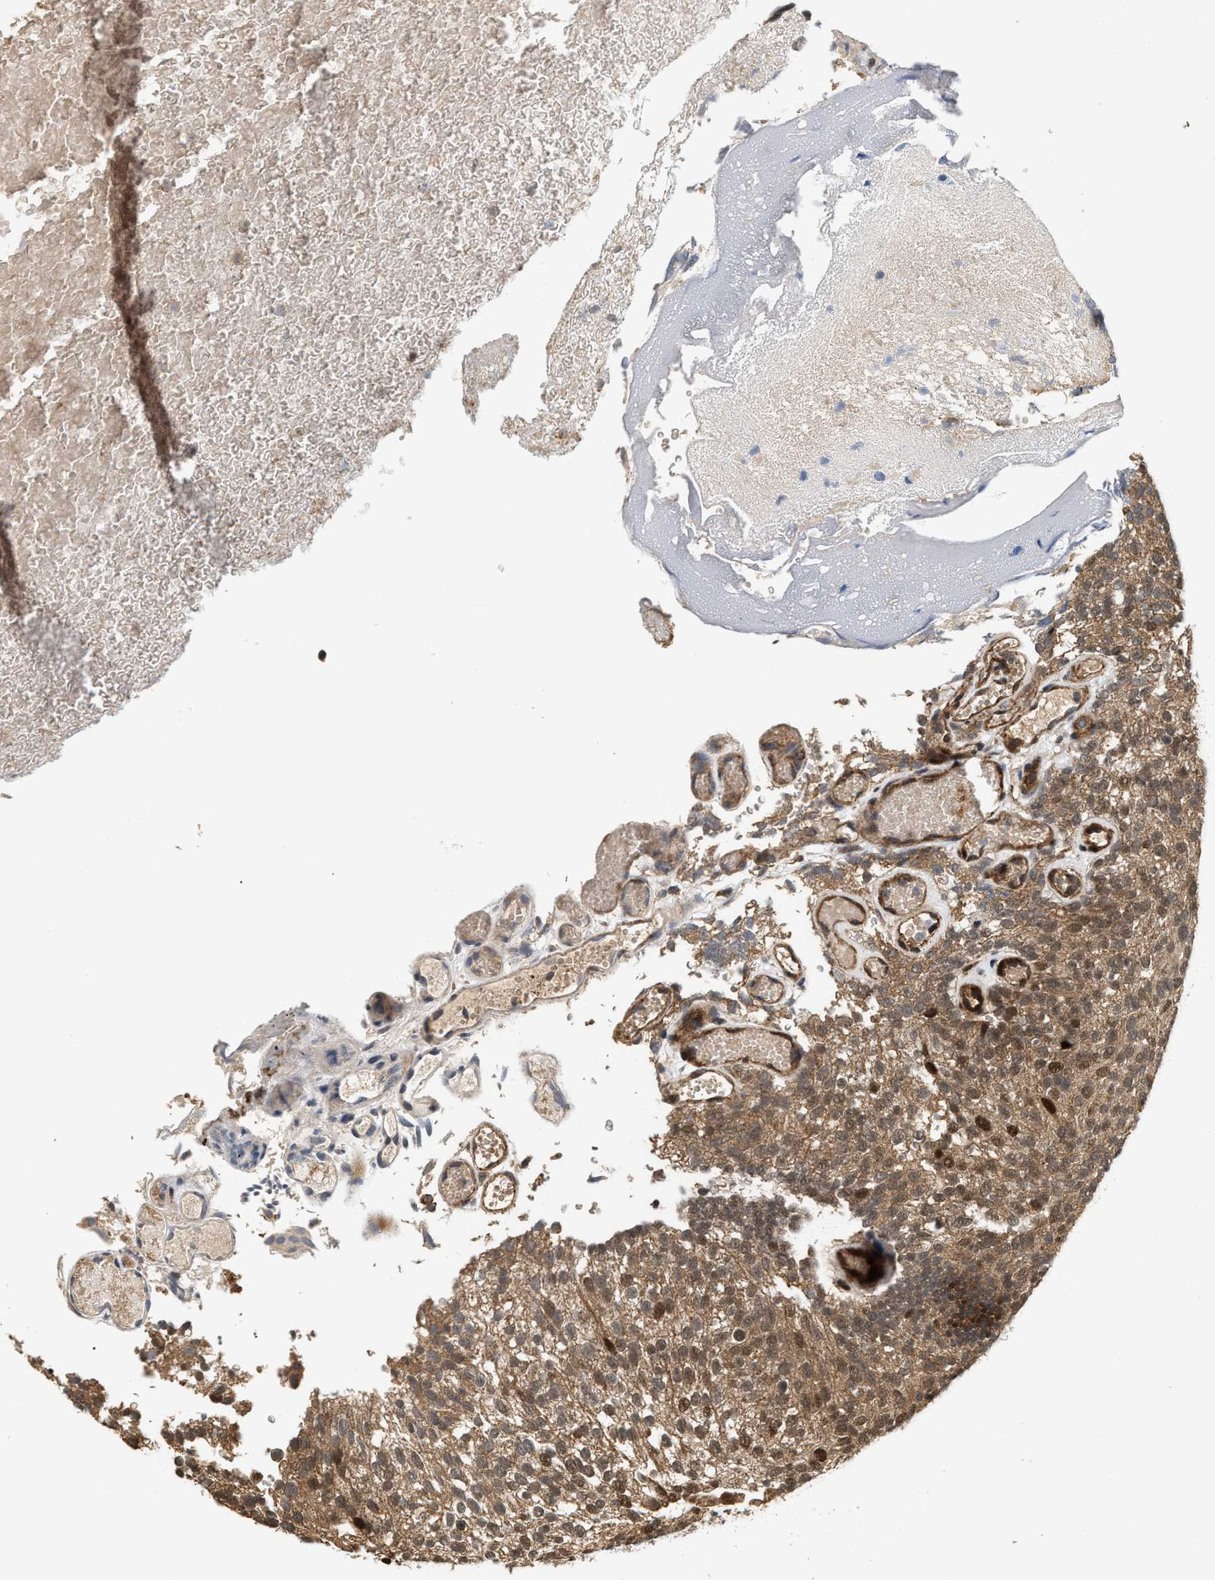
{"staining": {"intensity": "moderate", "quantity": ">75%", "location": "cytoplasmic/membranous,nuclear"}, "tissue": "urothelial cancer", "cell_type": "Tumor cells", "image_type": "cancer", "snomed": [{"axis": "morphology", "description": "Urothelial carcinoma, Low grade"}, {"axis": "topography", "description": "Urinary bladder"}], "caption": "Urothelial carcinoma (low-grade) tissue displays moderate cytoplasmic/membranous and nuclear expression in approximately >75% of tumor cells, visualized by immunohistochemistry.", "gene": "ELP2", "patient": {"sex": "male", "age": 78}}